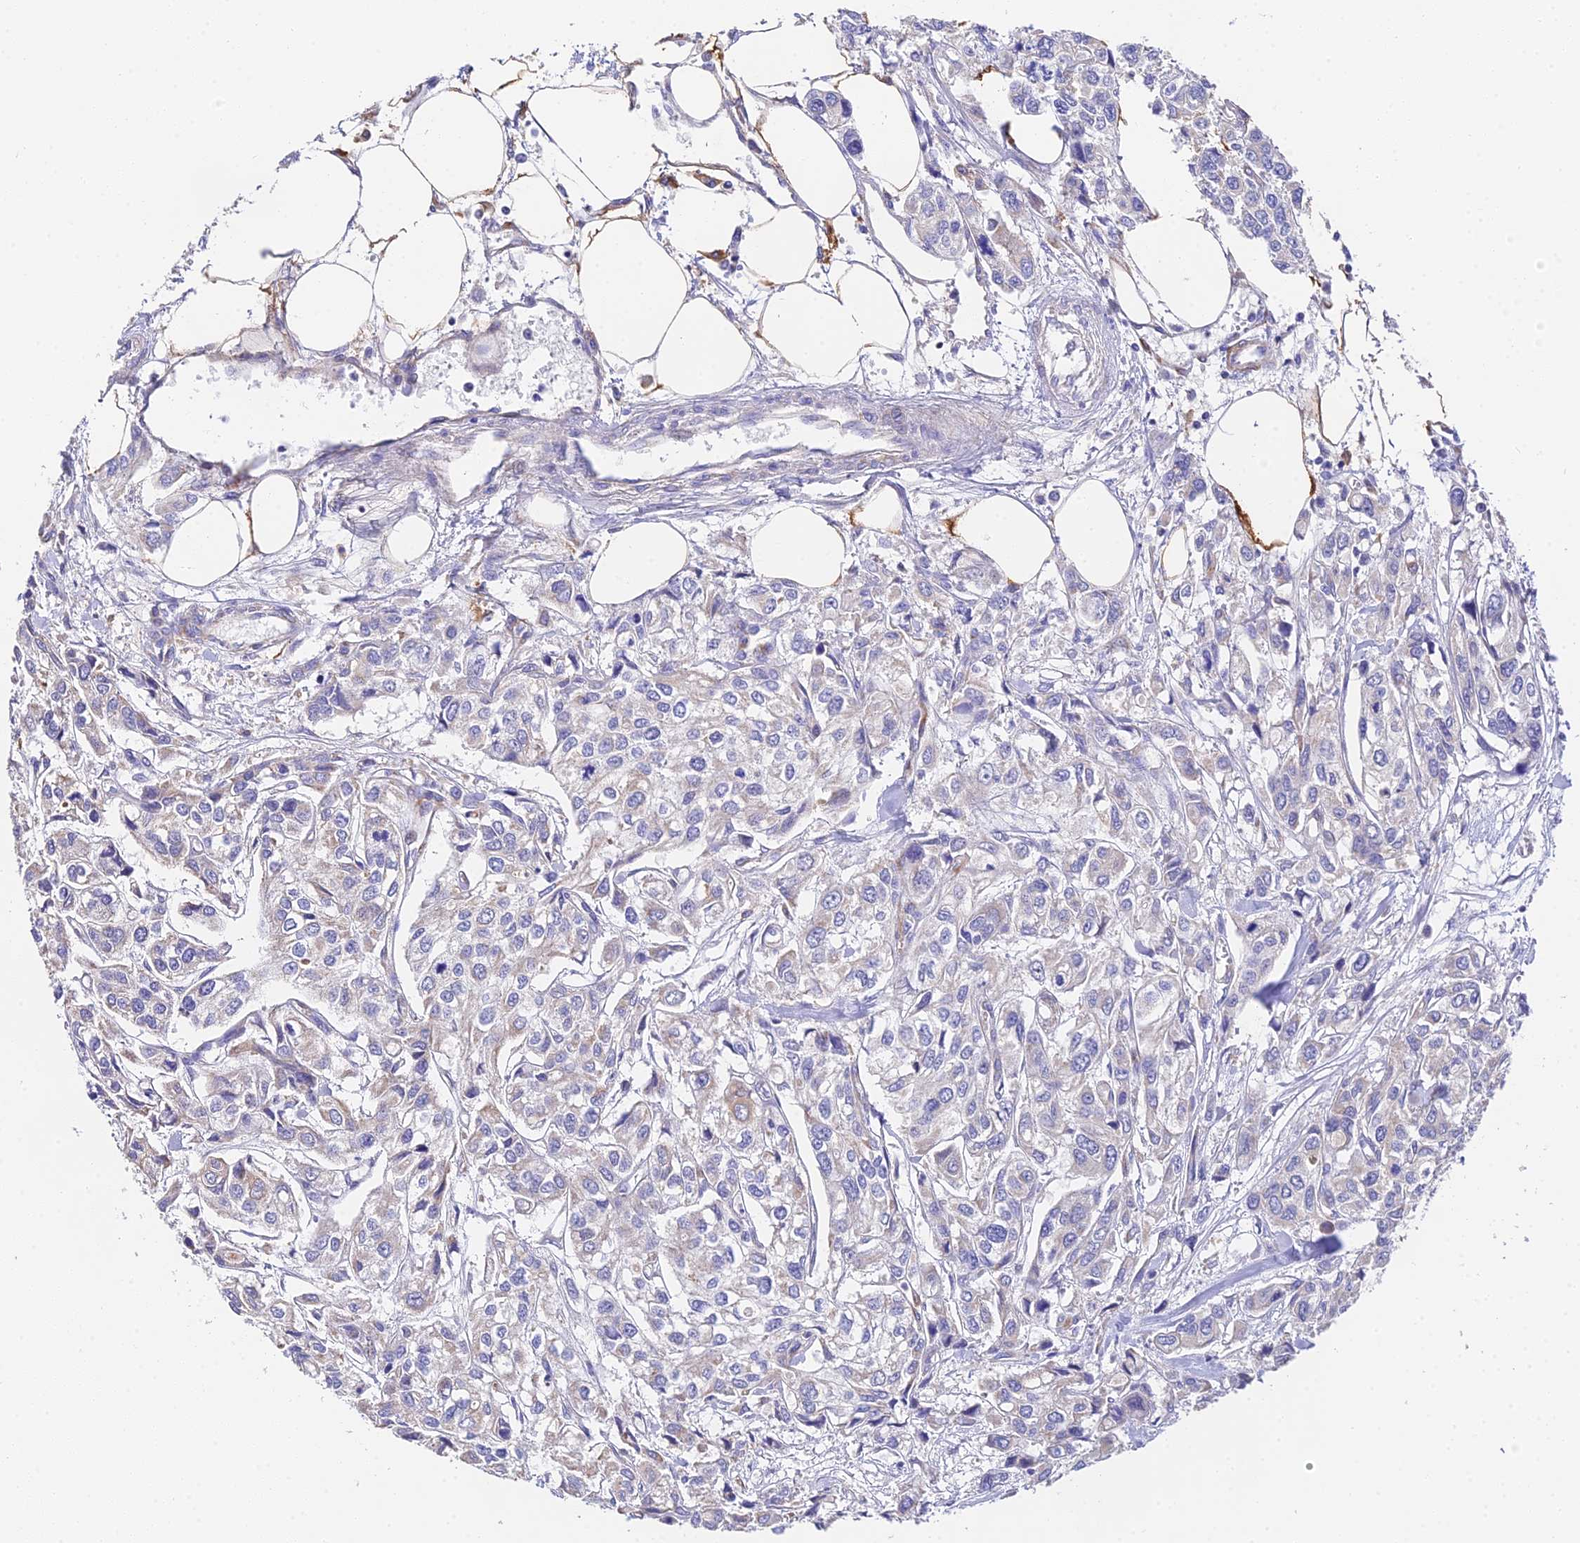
{"staining": {"intensity": "negative", "quantity": "none", "location": "none"}, "tissue": "urothelial cancer", "cell_type": "Tumor cells", "image_type": "cancer", "snomed": [{"axis": "morphology", "description": "Urothelial carcinoma, High grade"}, {"axis": "topography", "description": "Urinary bladder"}], "caption": "The immunohistochemistry (IHC) photomicrograph has no significant expression in tumor cells of urothelial cancer tissue. The staining is performed using DAB (3,3'-diaminobenzidine) brown chromogen with nuclei counter-stained in using hematoxylin.", "gene": "PPP2R2C", "patient": {"sex": "male", "age": 67}}